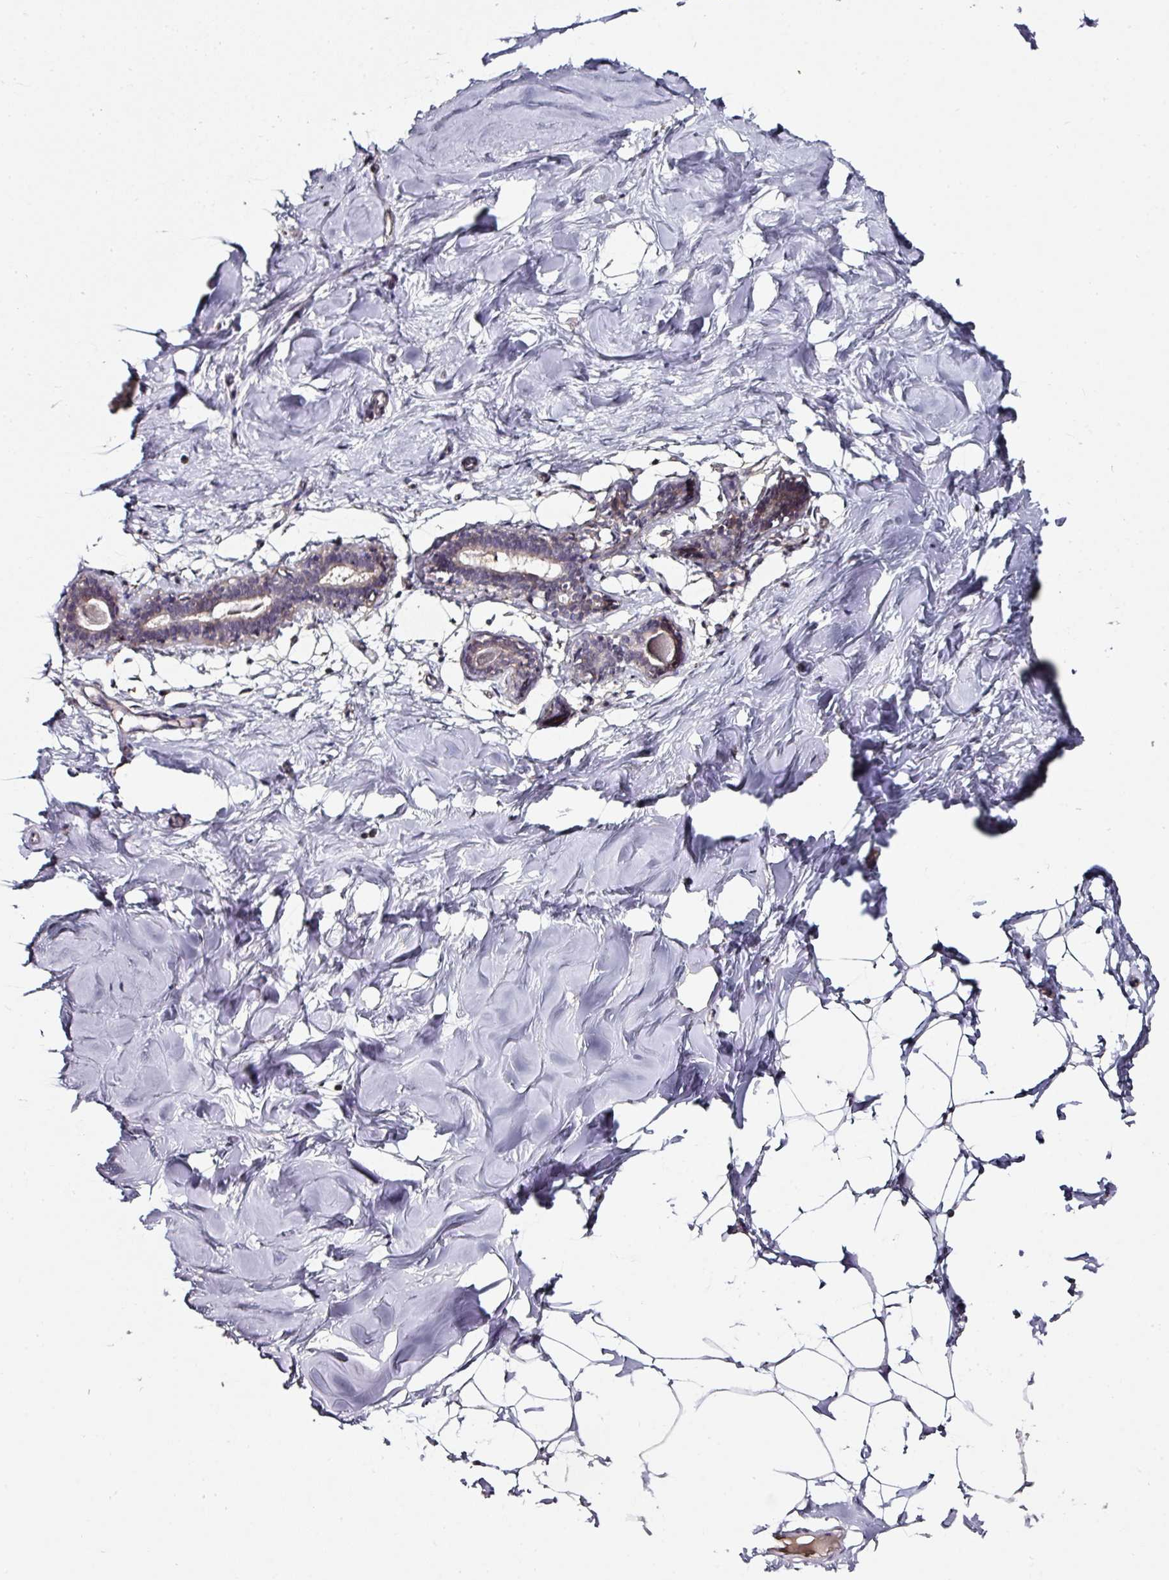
{"staining": {"intensity": "negative", "quantity": "none", "location": "none"}, "tissue": "breast", "cell_type": "Adipocytes", "image_type": "normal", "snomed": [{"axis": "morphology", "description": "Normal tissue, NOS"}, {"axis": "topography", "description": "Breast"}], "caption": "There is no significant expression in adipocytes of breast. The staining was performed using DAB to visualize the protein expression in brown, while the nuclei were stained in blue with hematoxylin (Magnification: 20x).", "gene": "CTDSP2", "patient": {"sex": "female", "age": 23}}